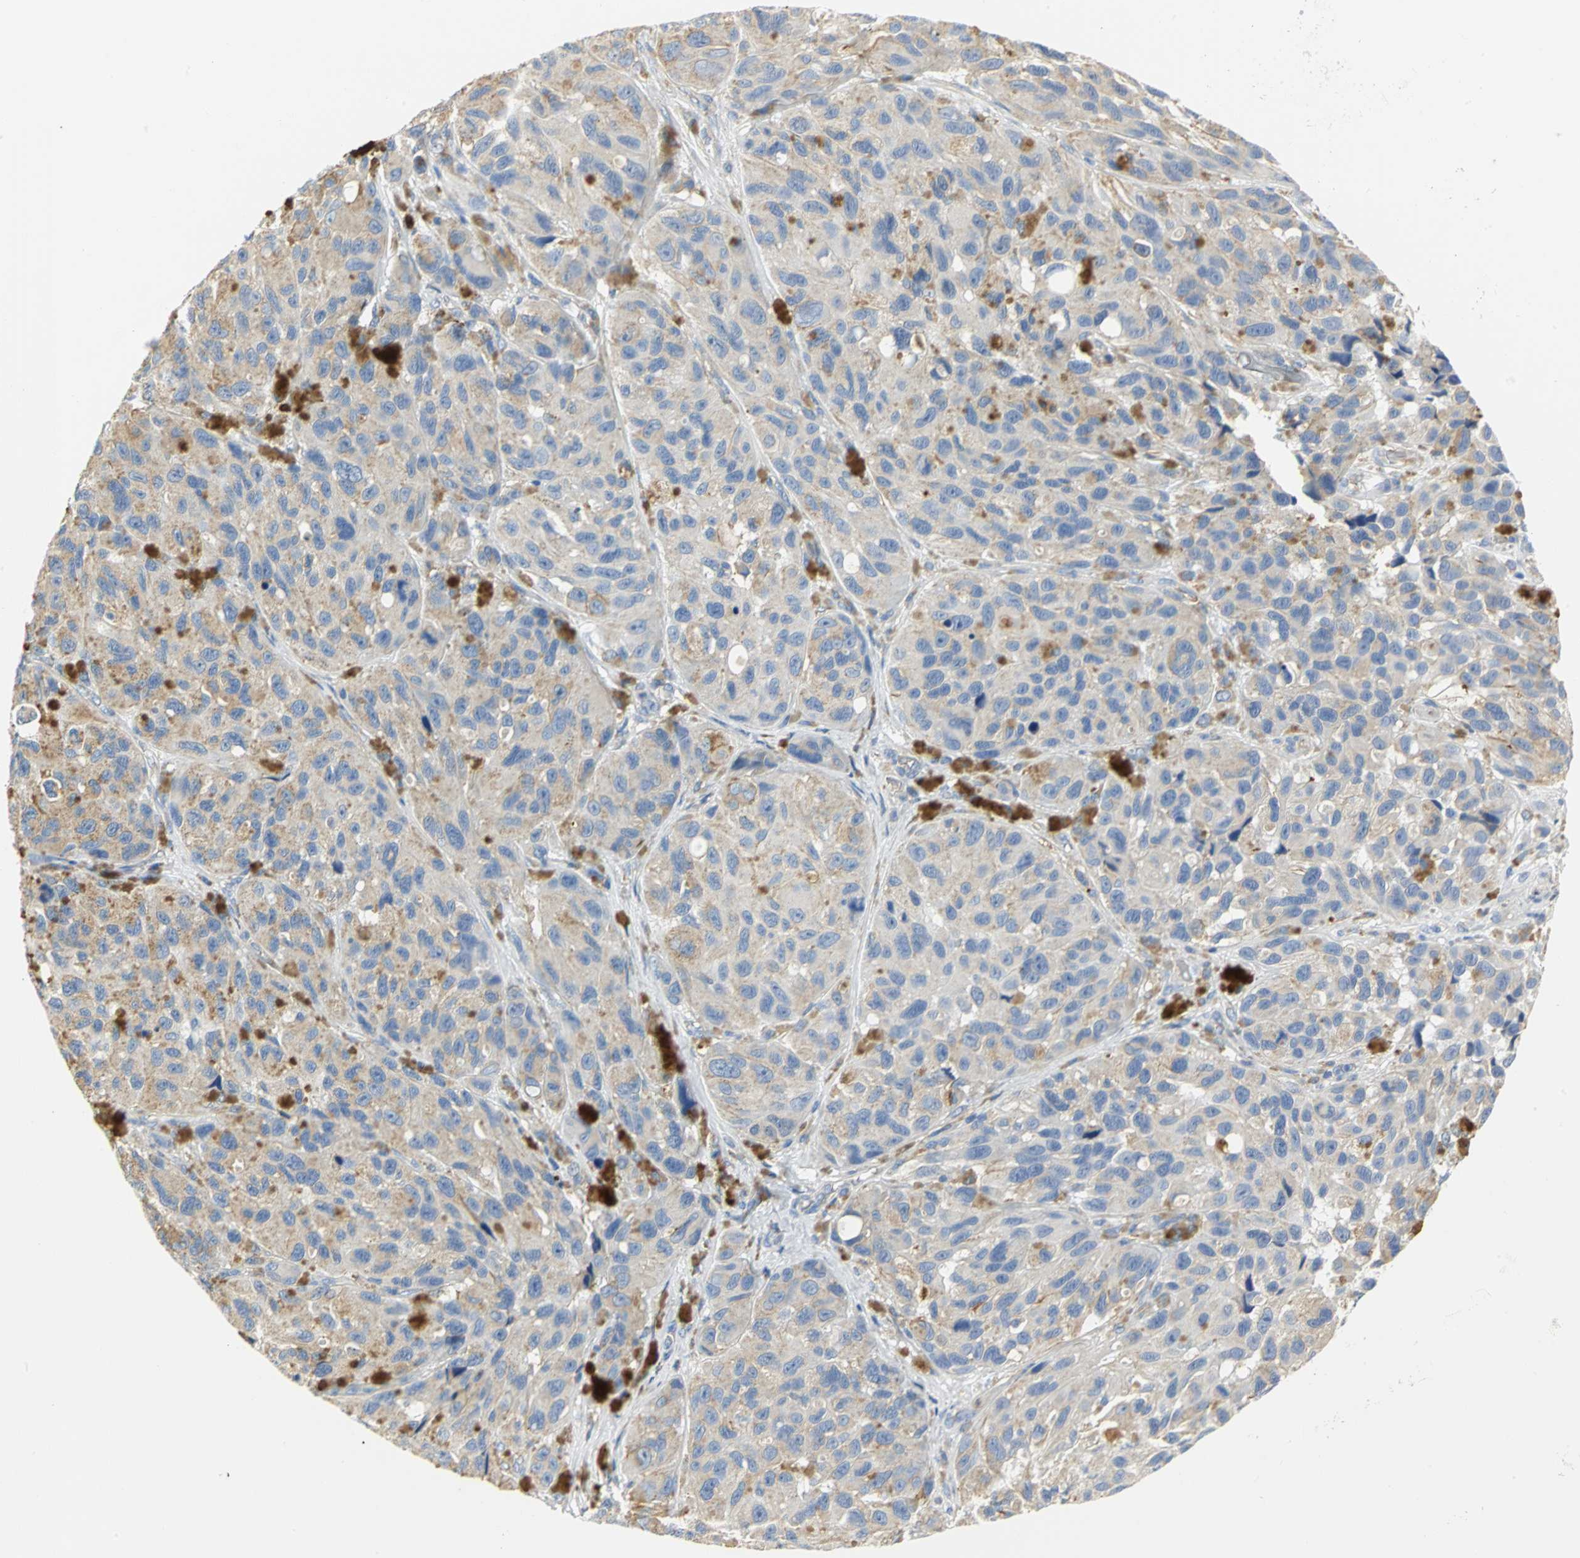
{"staining": {"intensity": "weak", "quantity": ">75%", "location": "cytoplasmic/membranous"}, "tissue": "melanoma", "cell_type": "Tumor cells", "image_type": "cancer", "snomed": [{"axis": "morphology", "description": "Malignant melanoma, NOS"}, {"axis": "topography", "description": "Skin"}], "caption": "A brown stain shows weak cytoplasmic/membranous staining of a protein in melanoma tumor cells.", "gene": "GNRH2", "patient": {"sex": "female", "age": 73}}